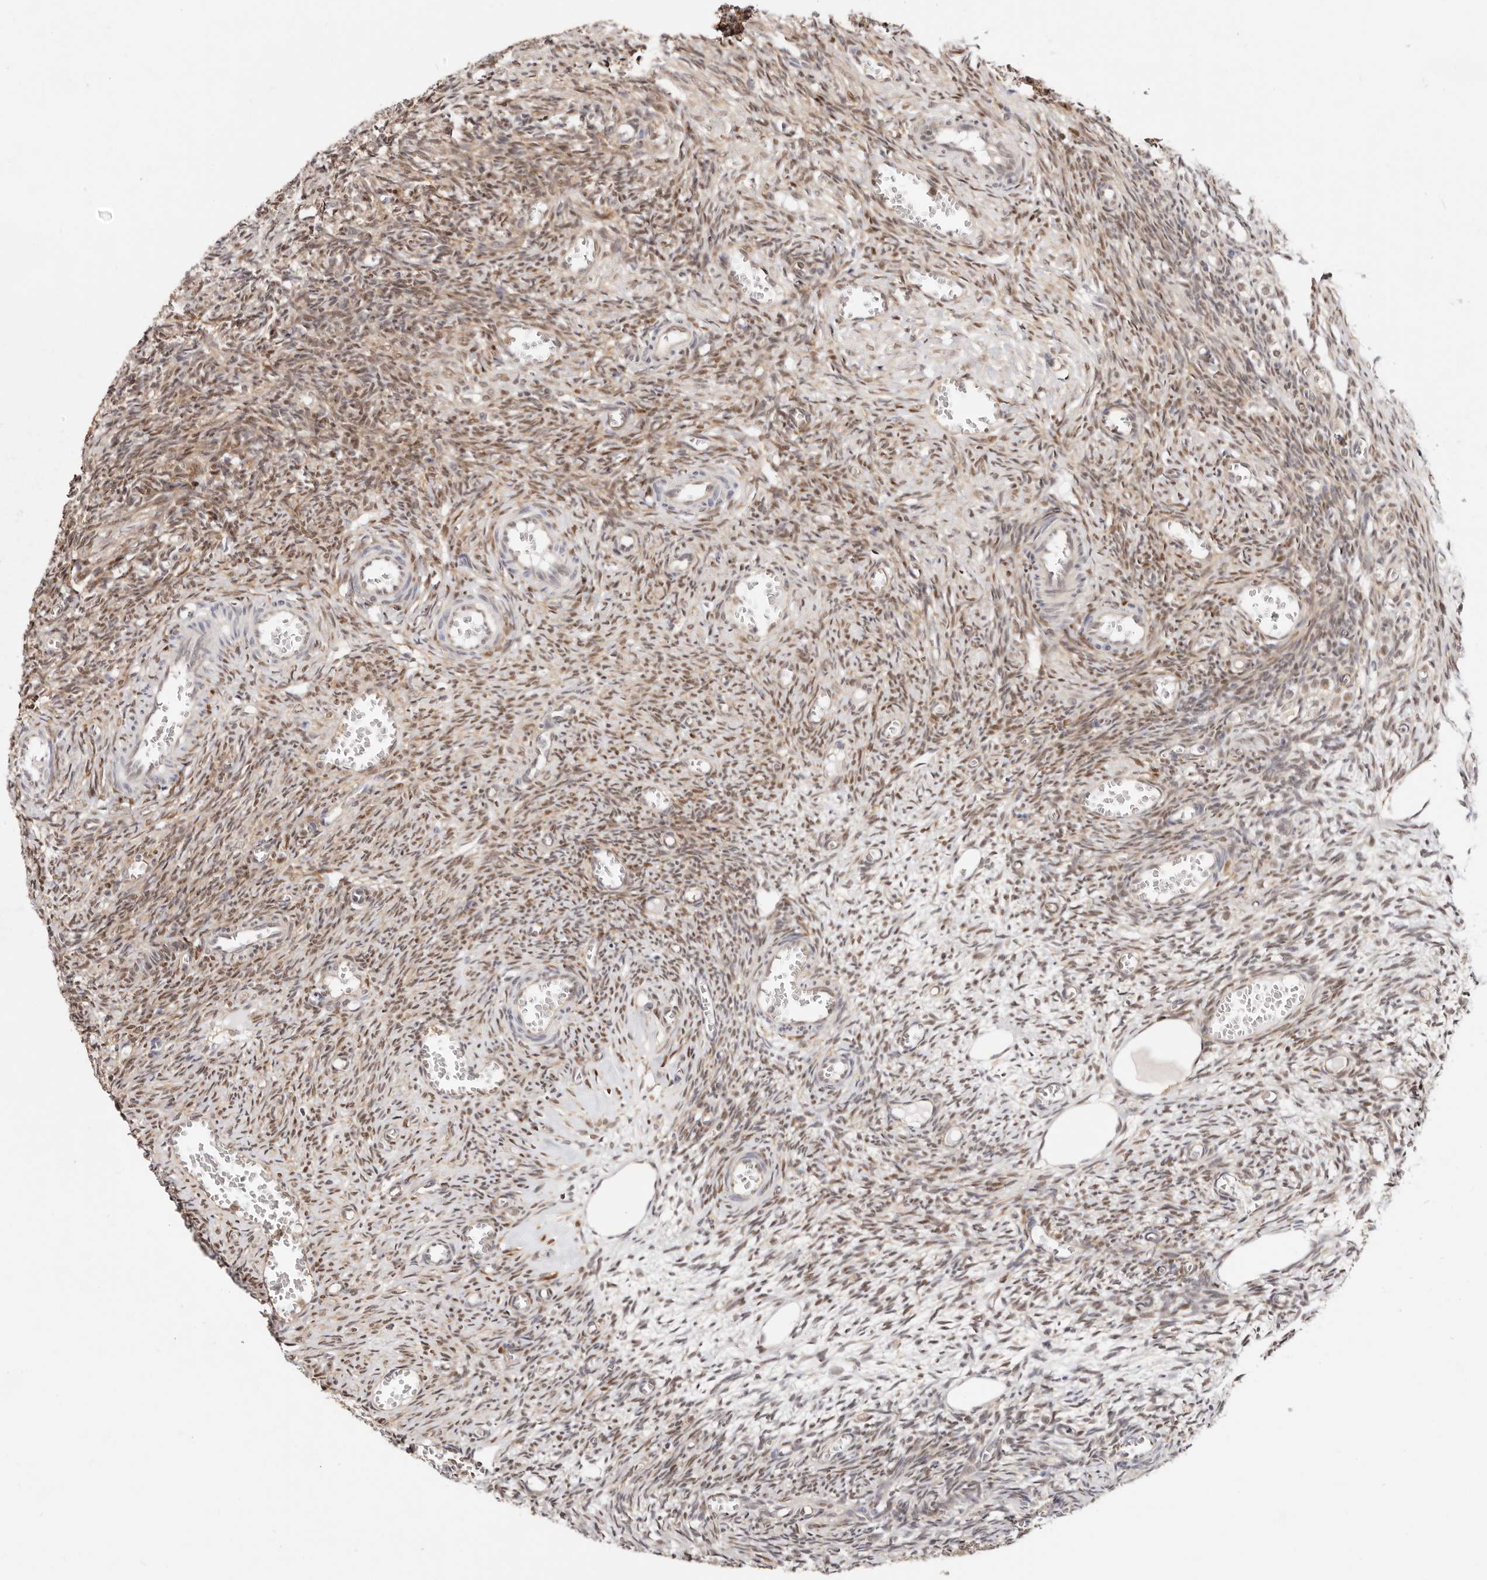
{"staining": {"intensity": "negative", "quantity": "none", "location": "none"}, "tissue": "ovary", "cell_type": "Follicle cells", "image_type": "normal", "snomed": [{"axis": "morphology", "description": "Normal tissue, NOS"}, {"axis": "topography", "description": "Ovary"}], "caption": "Unremarkable ovary was stained to show a protein in brown. There is no significant staining in follicle cells. Brightfield microscopy of immunohistochemistry stained with DAB (3,3'-diaminobenzidine) (brown) and hematoxylin (blue), captured at high magnification.", "gene": "STAT5A", "patient": {"sex": "female", "age": 27}}